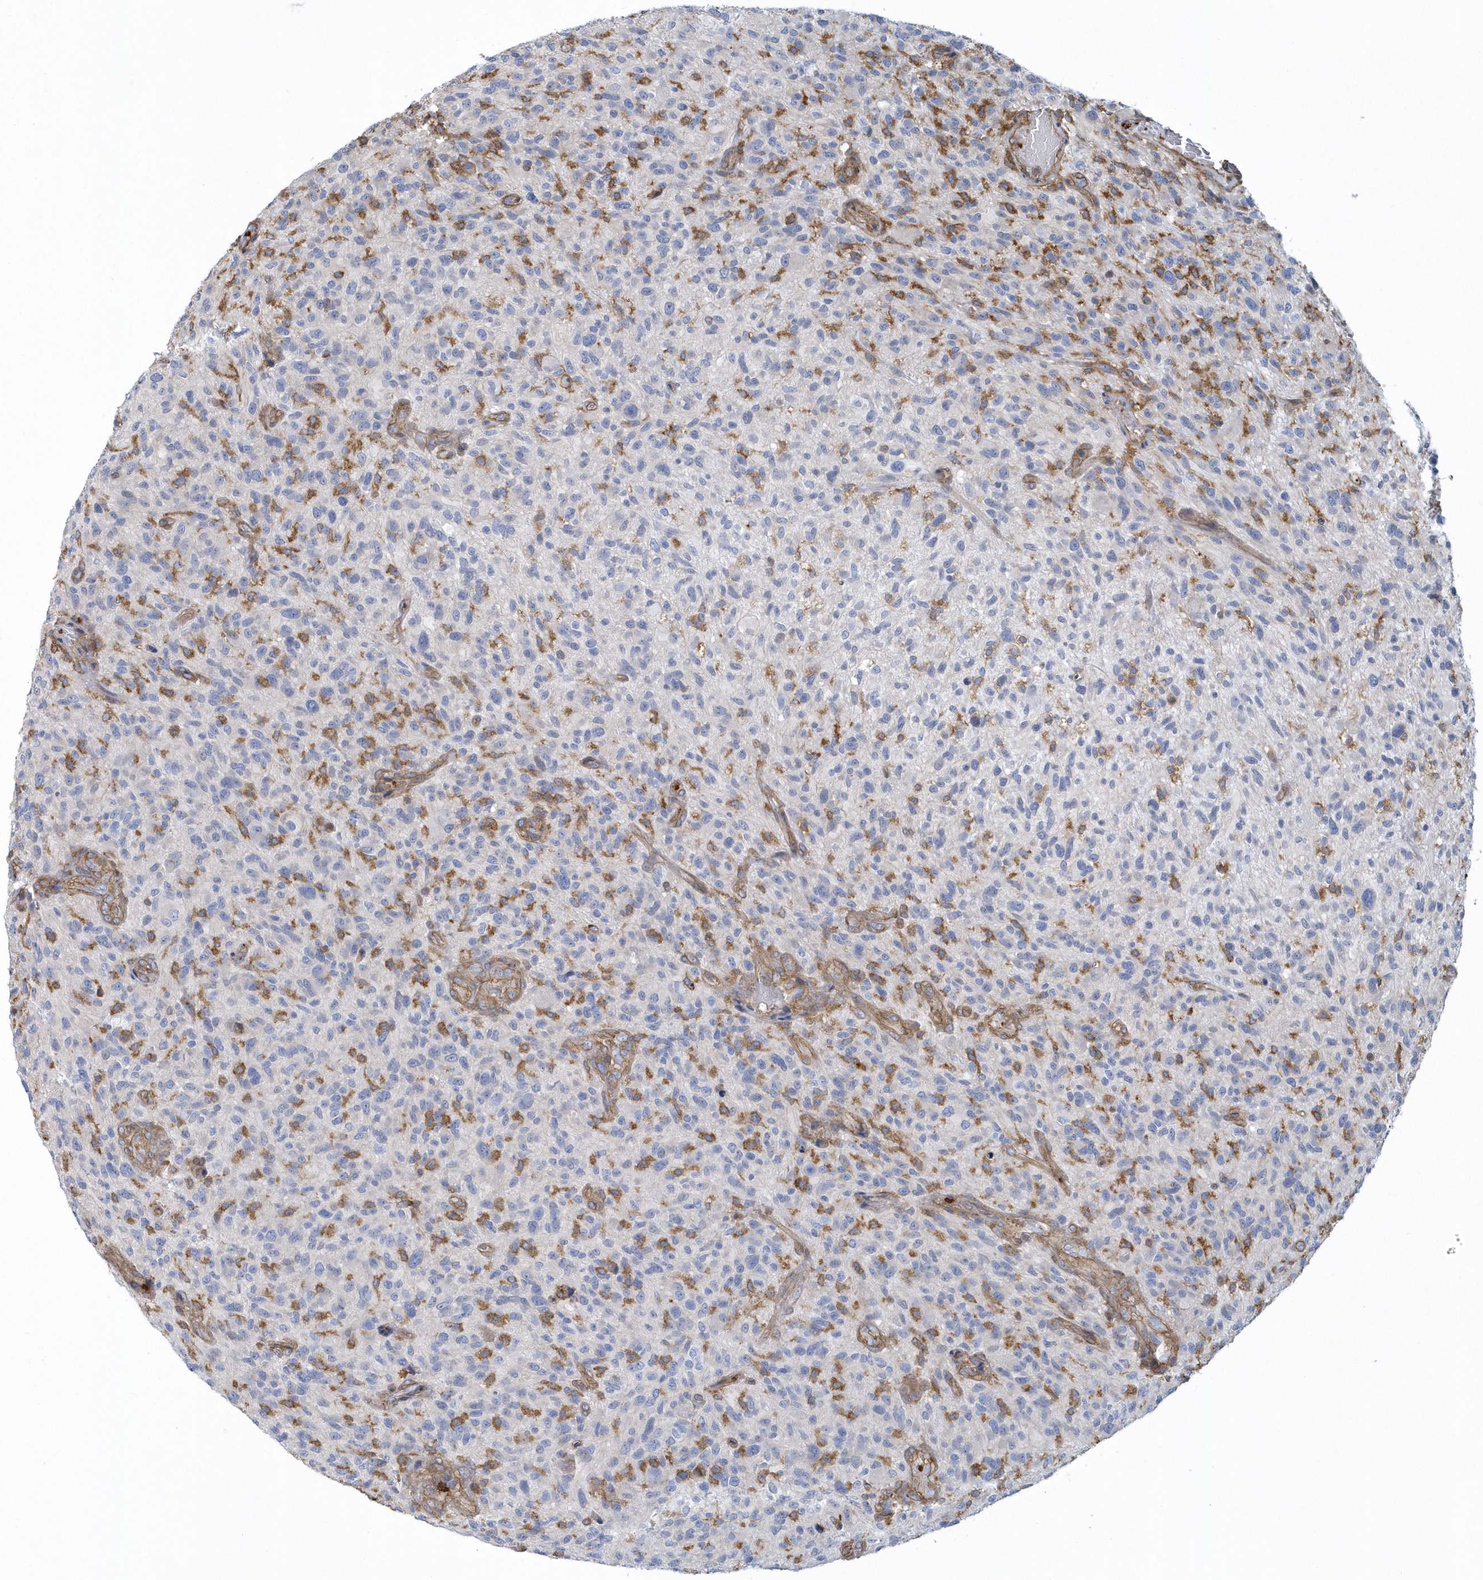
{"staining": {"intensity": "negative", "quantity": "none", "location": "none"}, "tissue": "glioma", "cell_type": "Tumor cells", "image_type": "cancer", "snomed": [{"axis": "morphology", "description": "Glioma, malignant, High grade"}, {"axis": "topography", "description": "Brain"}], "caption": "Immunohistochemistry photomicrograph of human malignant glioma (high-grade) stained for a protein (brown), which demonstrates no positivity in tumor cells.", "gene": "ARAP2", "patient": {"sex": "male", "age": 47}}